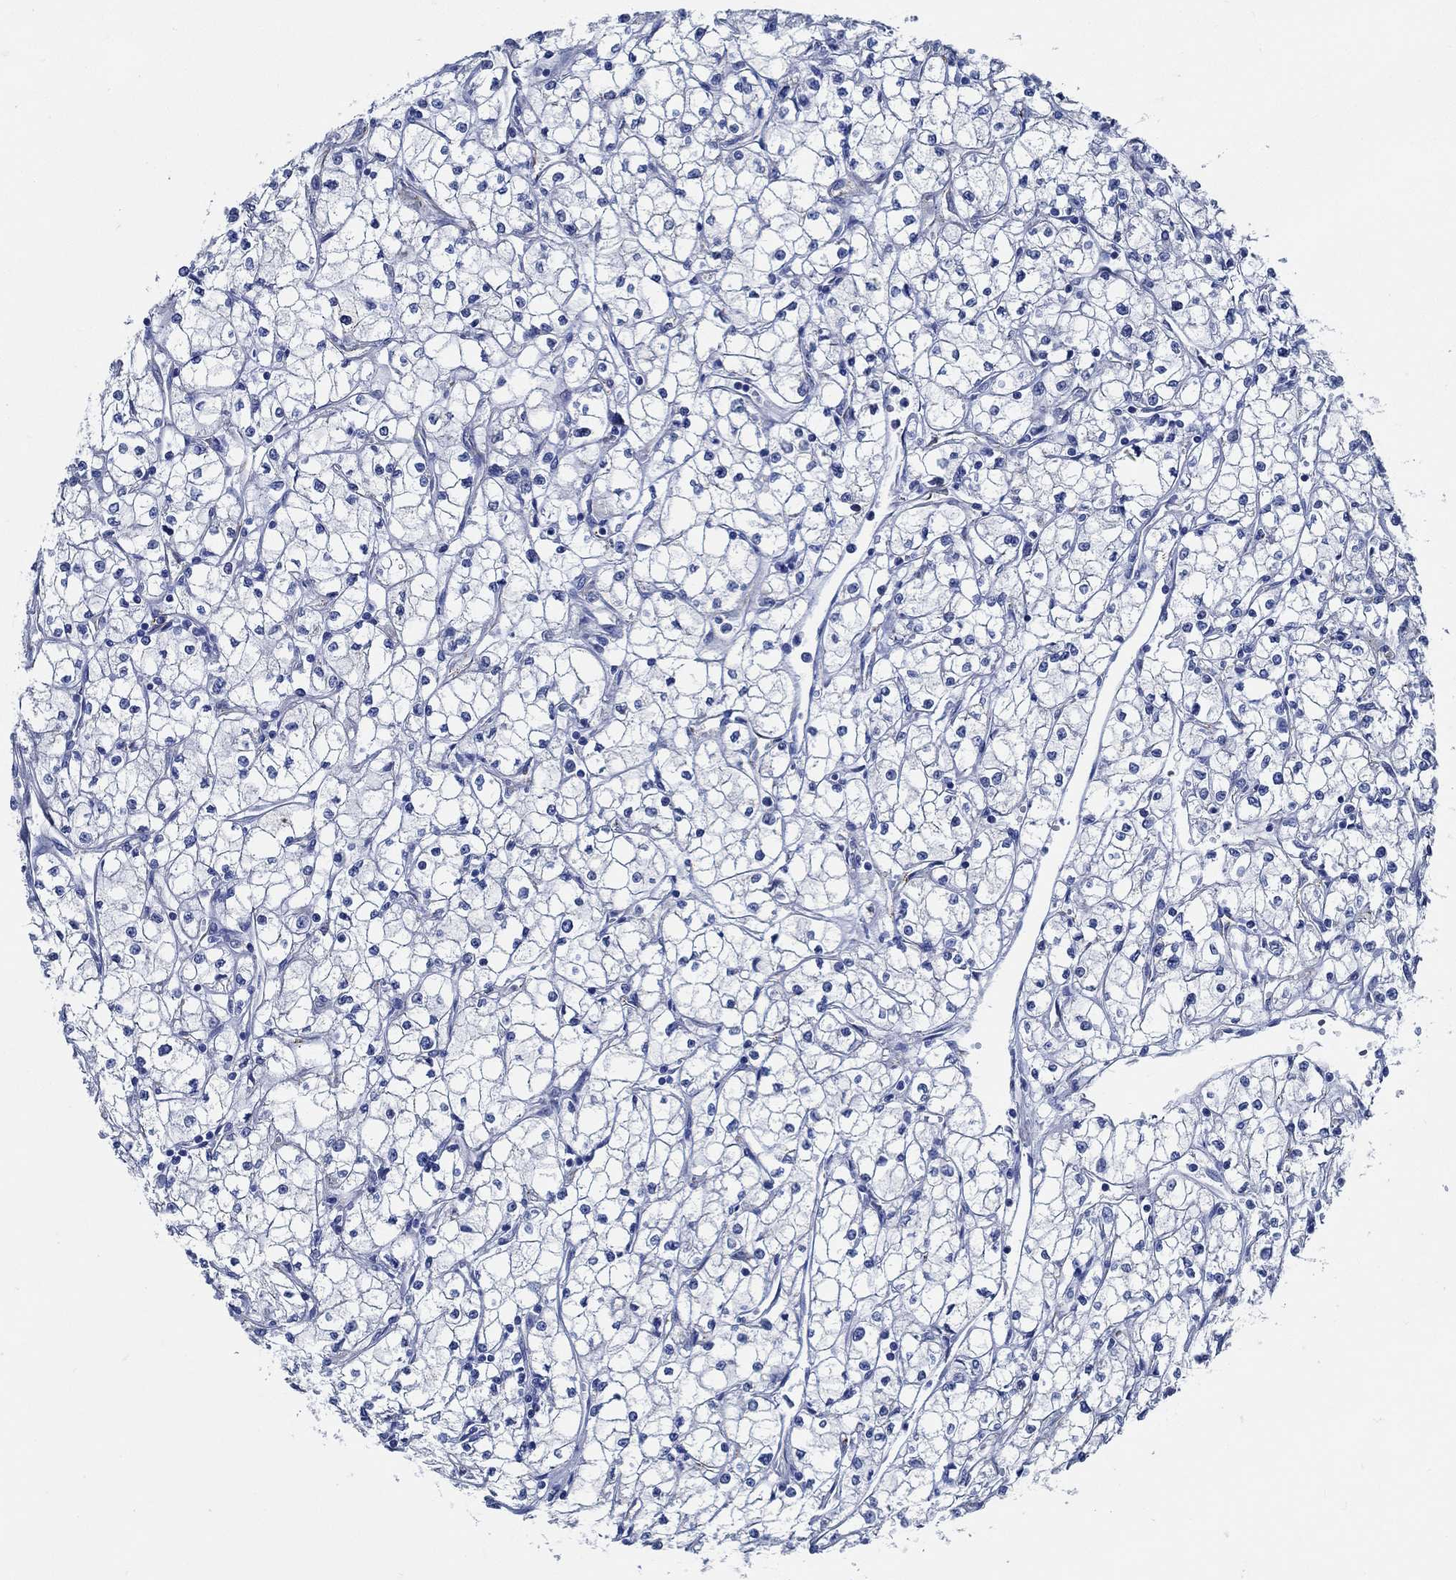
{"staining": {"intensity": "negative", "quantity": "none", "location": "none"}, "tissue": "renal cancer", "cell_type": "Tumor cells", "image_type": "cancer", "snomed": [{"axis": "morphology", "description": "Adenocarcinoma, NOS"}, {"axis": "topography", "description": "Kidney"}], "caption": "Immunohistochemical staining of adenocarcinoma (renal) demonstrates no significant expression in tumor cells. The staining was performed using DAB to visualize the protein expression in brown, while the nuclei were stained in blue with hematoxylin (Magnification: 20x).", "gene": "HECW2", "patient": {"sex": "male", "age": 67}}